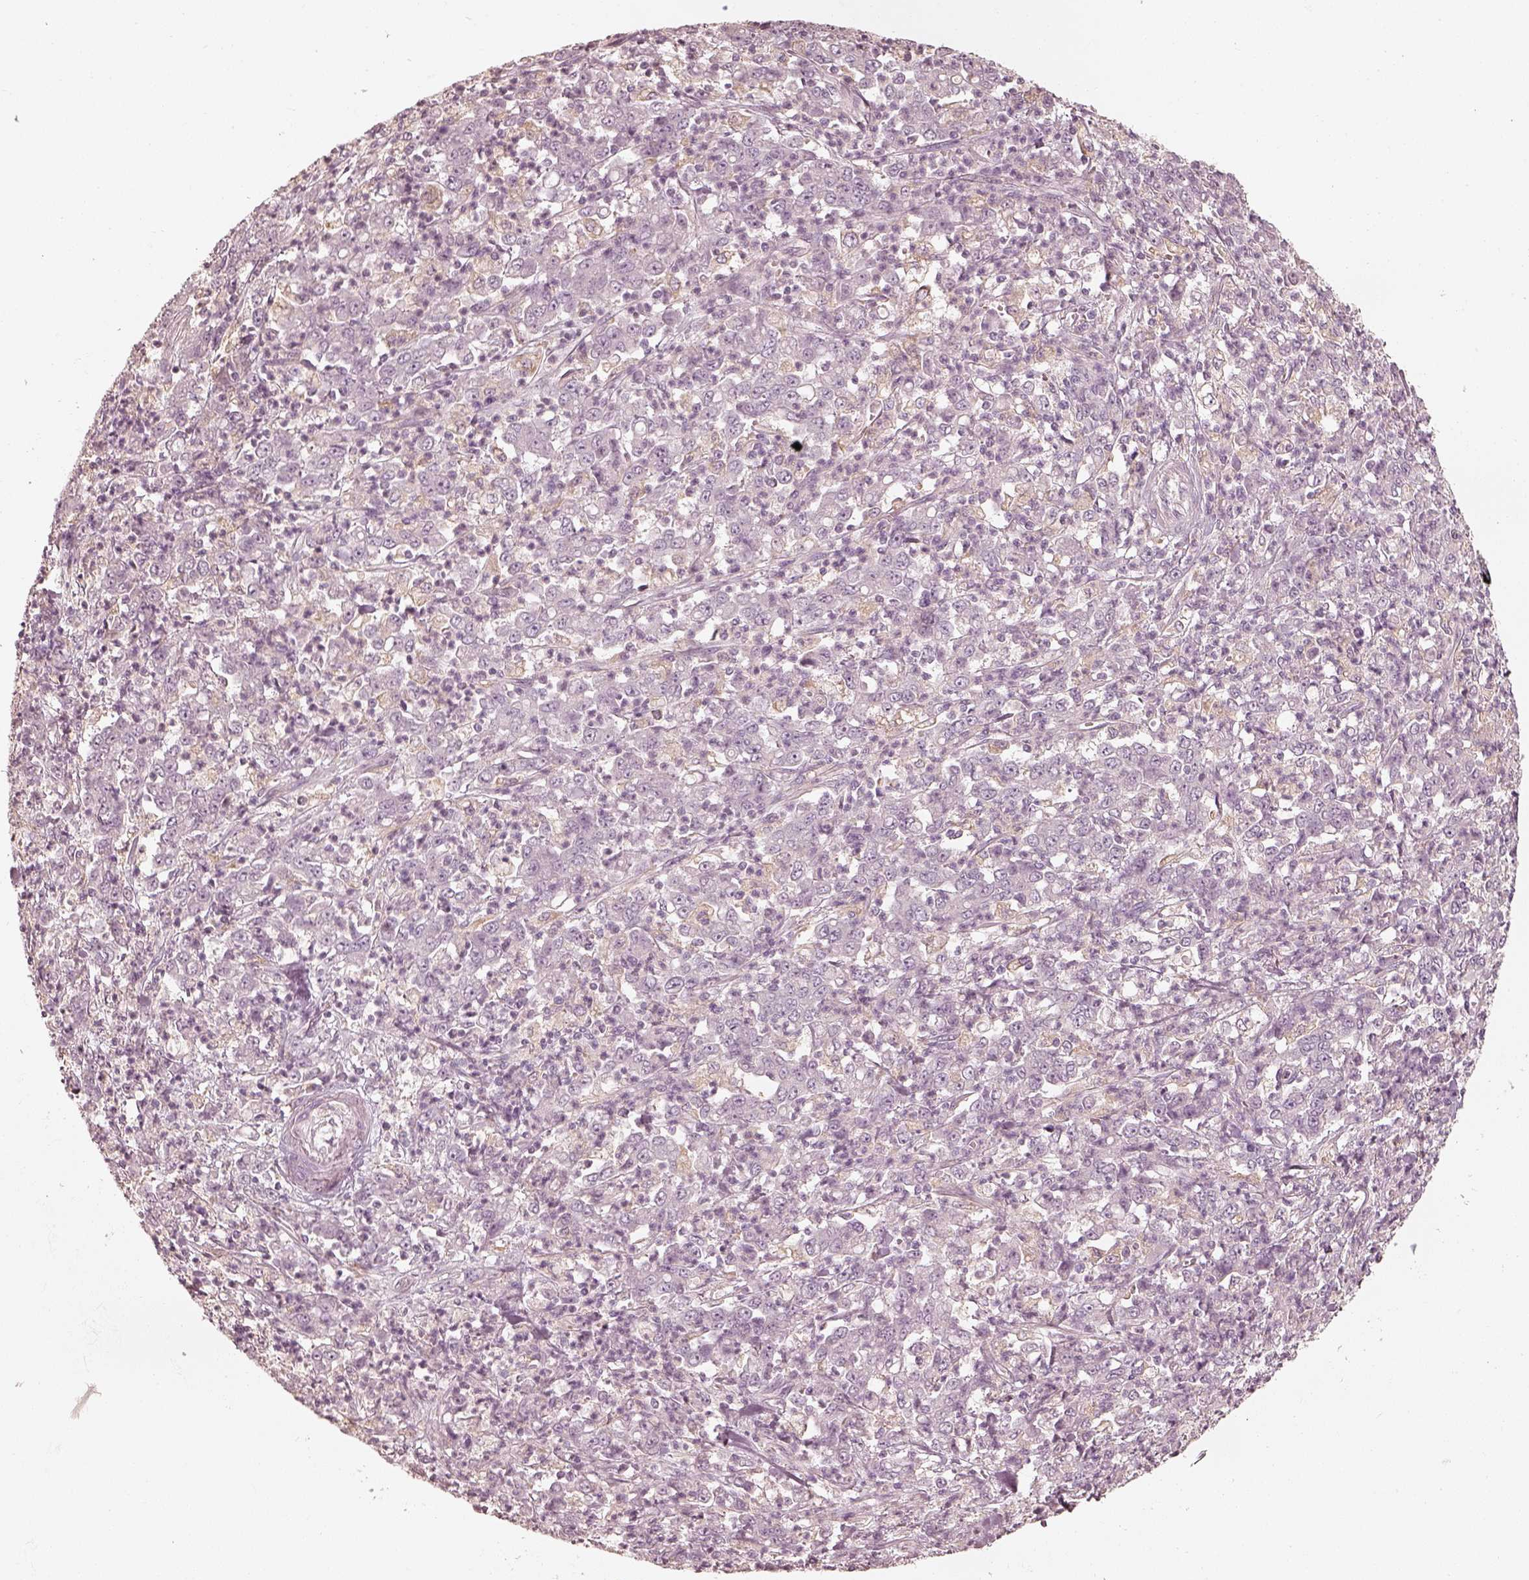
{"staining": {"intensity": "negative", "quantity": "none", "location": "none"}, "tissue": "stomach cancer", "cell_type": "Tumor cells", "image_type": "cancer", "snomed": [{"axis": "morphology", "description": "Adenocarcinoma, NOS"}, {"axis": "topography", "description": "Stomach, lower"}], "caption": "Adenocarcinoma (stomach) was stained to show a protein in brown. There is no significant expression in tumor cells.", "gene": "FMNL2", "patient": {"sex": "female", "age": 71}}